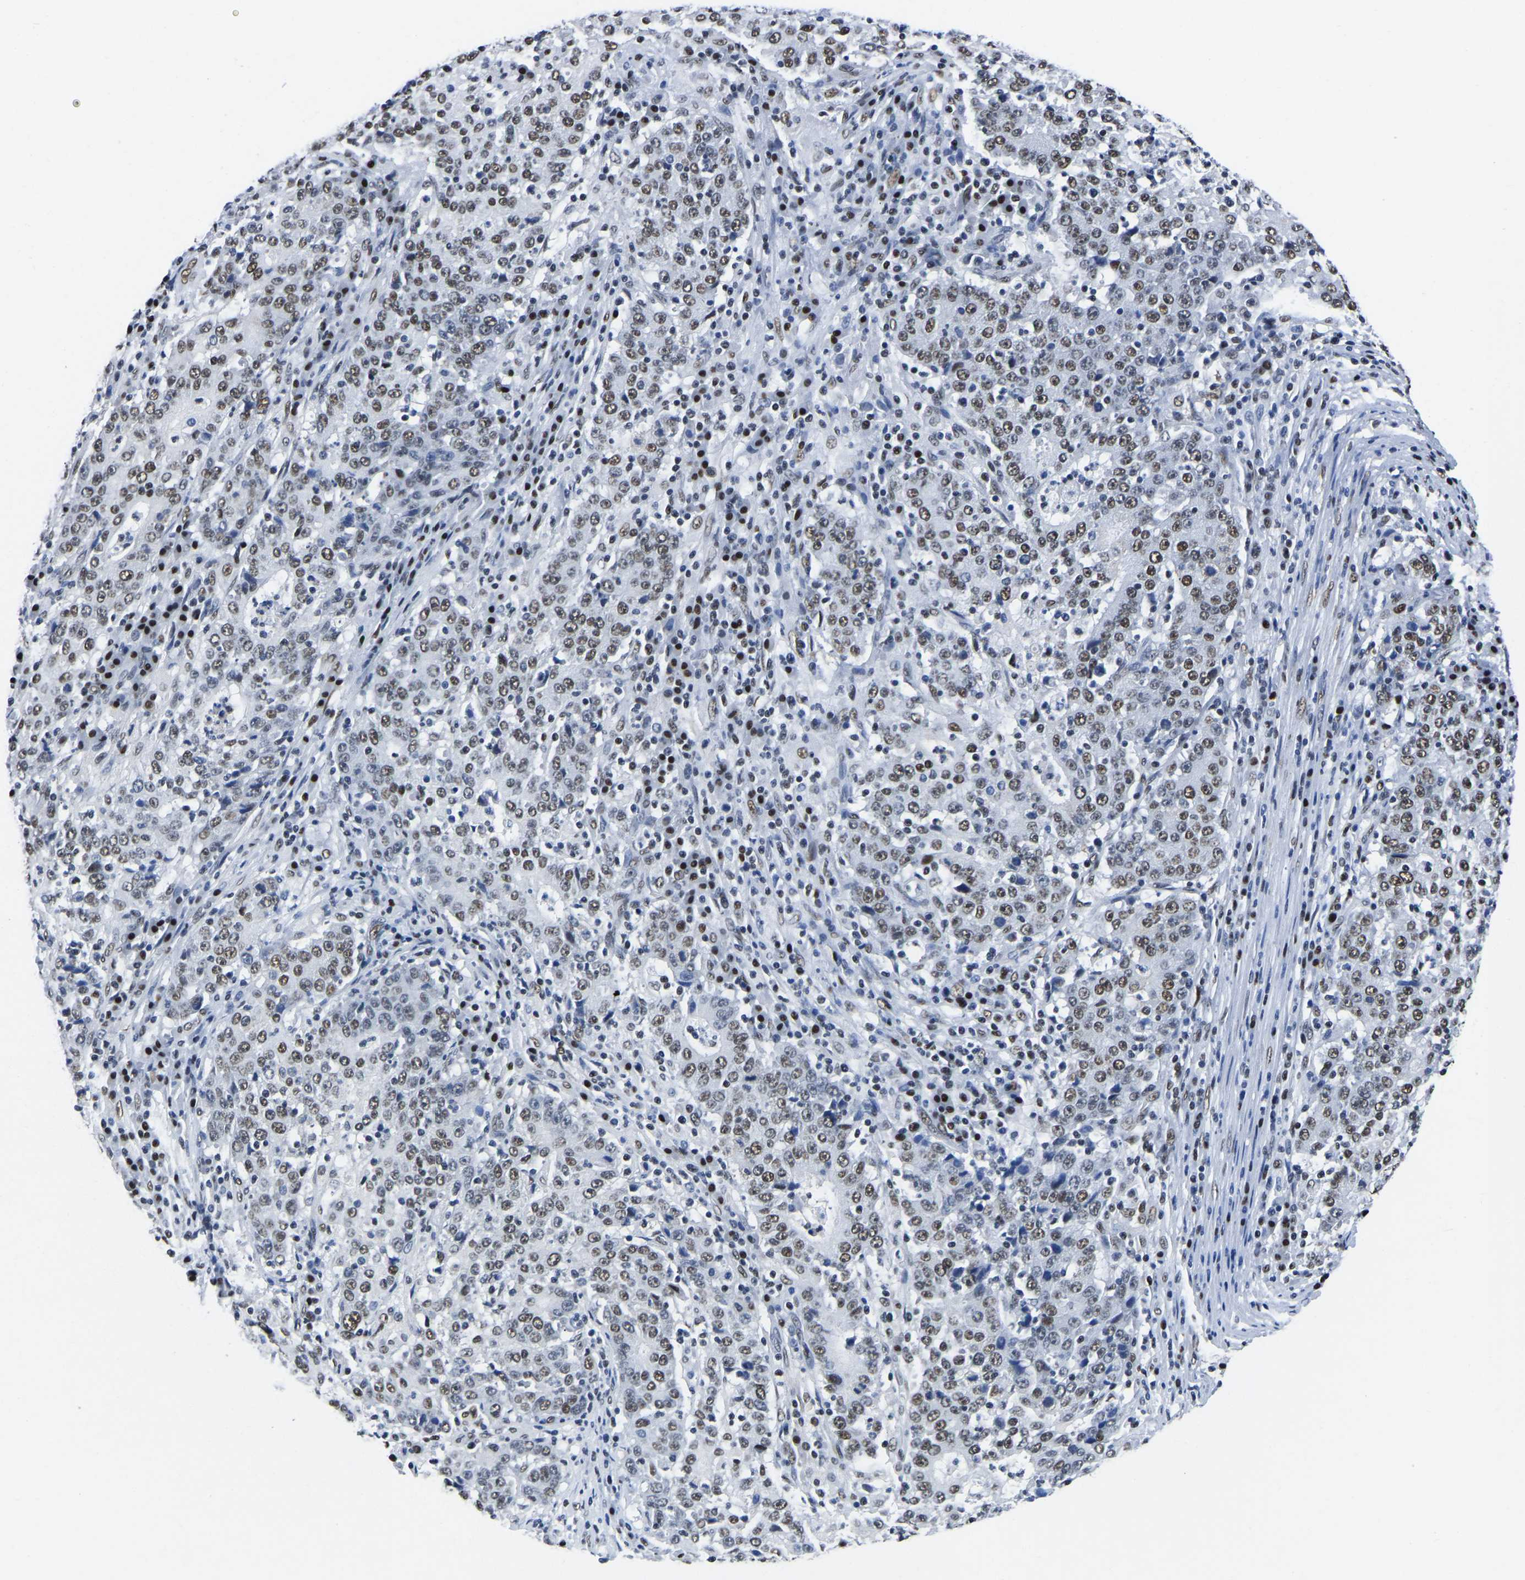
{"staining": {"intensity": "moderate", "quantity": ">75%", "location": "nuclear"}, "tissue": "stomach cancer", "cell_type": "Tumor cells", "image_type": "cancer", "snomed": [{"axis": "morphology", "description": "Adenocarcinoma, NOS"}, {"axis": "topography", "description": "Stomach"}], "caption": "Stomach cancer (adenocarcinoma) tissue reveals moderate nuclear positivity in about >75% of tumor cells, visualized by immunohistochemistry.", "gene": "UBA1", "patient": {"sex": "male", "age": 59}}